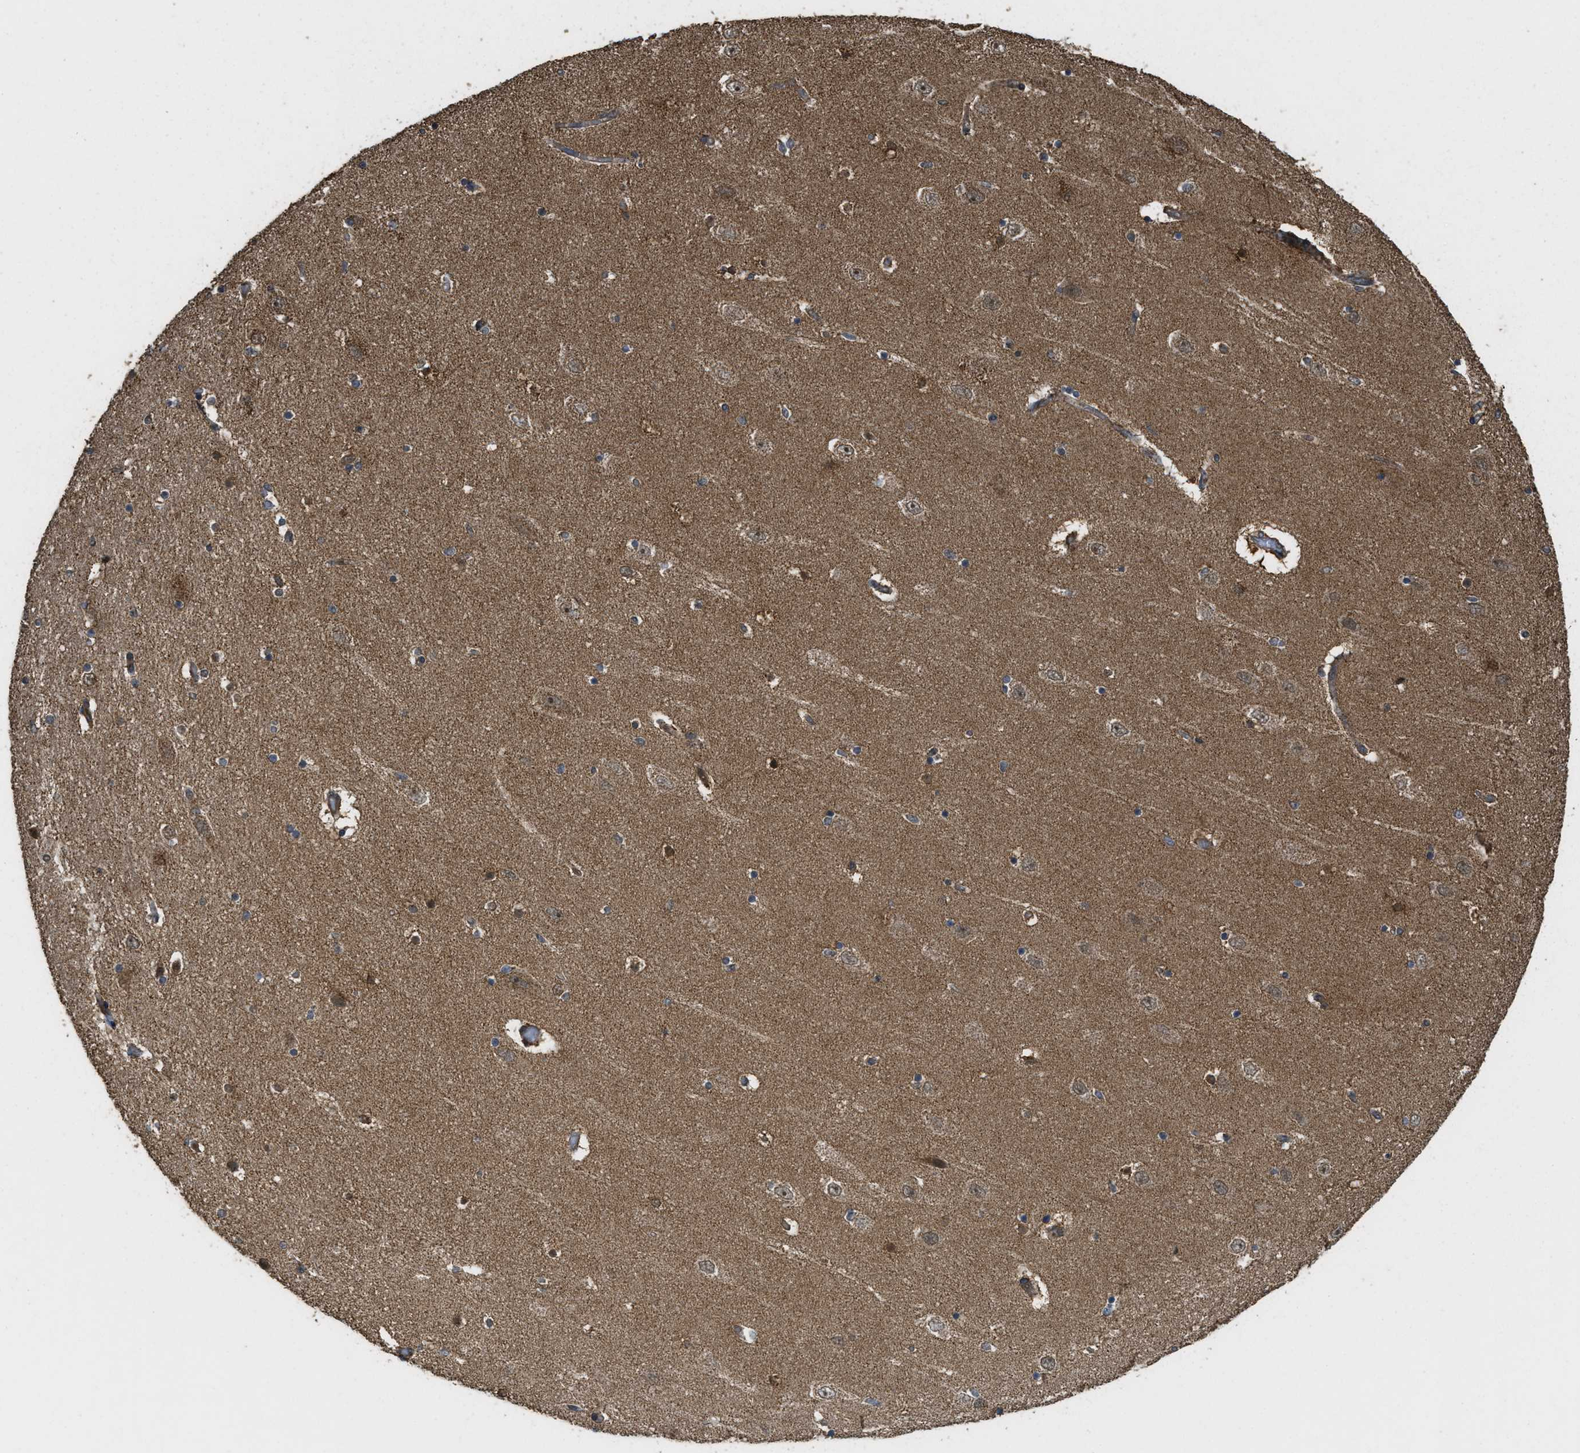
{"staining": {"intensity": "moderate", "quantity": "25%-75%", "location": "cytoplasmic/membranous"}, "tissue": "hippocampus", "cell_type": "Glial cells", "image_type": "normal", "snomed": [{"axis": "morphology", "description": "Normal tissue, NOS"}, {"axis": "topography", "description": "Hippocampus"}], "caption": "Immunohistochemistry micrograph of normal hippocampus: human hippocampus stained using immunohistochemistry (IHC) exhibits medium levels of moderate protein expression localized specifically in the cytoplasmic/membranous of glial cells, appearing as a cytoplasmic/membranous brown color.", "gene": "CTPS1", "patient": {"sex": "female", "age": 54}}